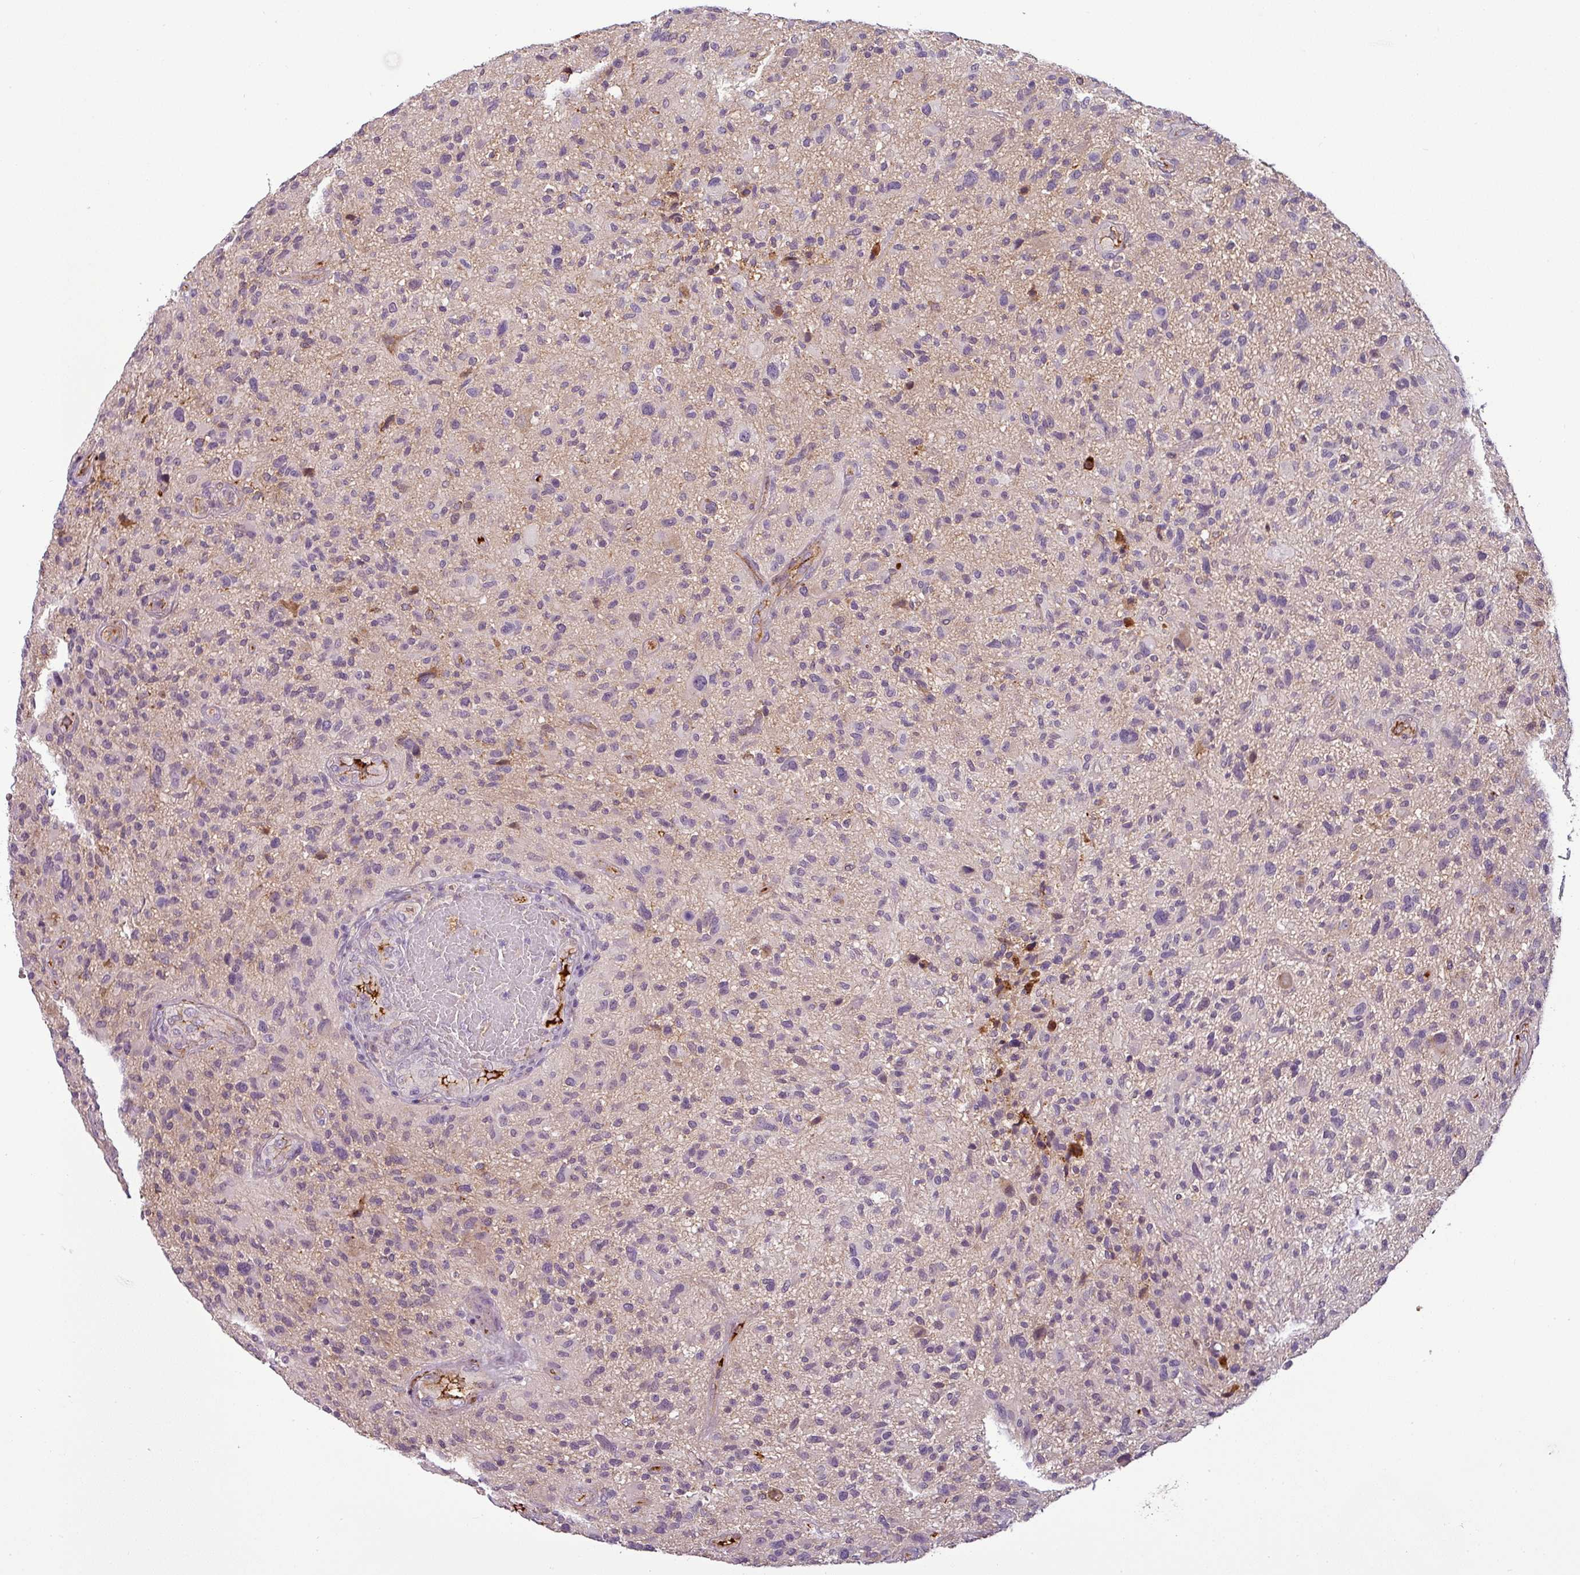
{"staining": {"intensity": "negative", "quantity": "none", "location": "none"}, "tissue": "glioma", "cell_type": "Tumor cells", "image_type": "cancer", "snomed": [{"axis": "morphology", "description": "Glioma, malignant, High grade"}, {"axis": "topography", "description": "Brain"}], "caption": "An immunohistochemistry (IHC) histopathology image of malignant glioma (high-grade) is shown. There is no staining in tumor cells of malignant glioma (high-grade).", "gene": "APOC1", "patient": {"sex": "male", "age": 47}}